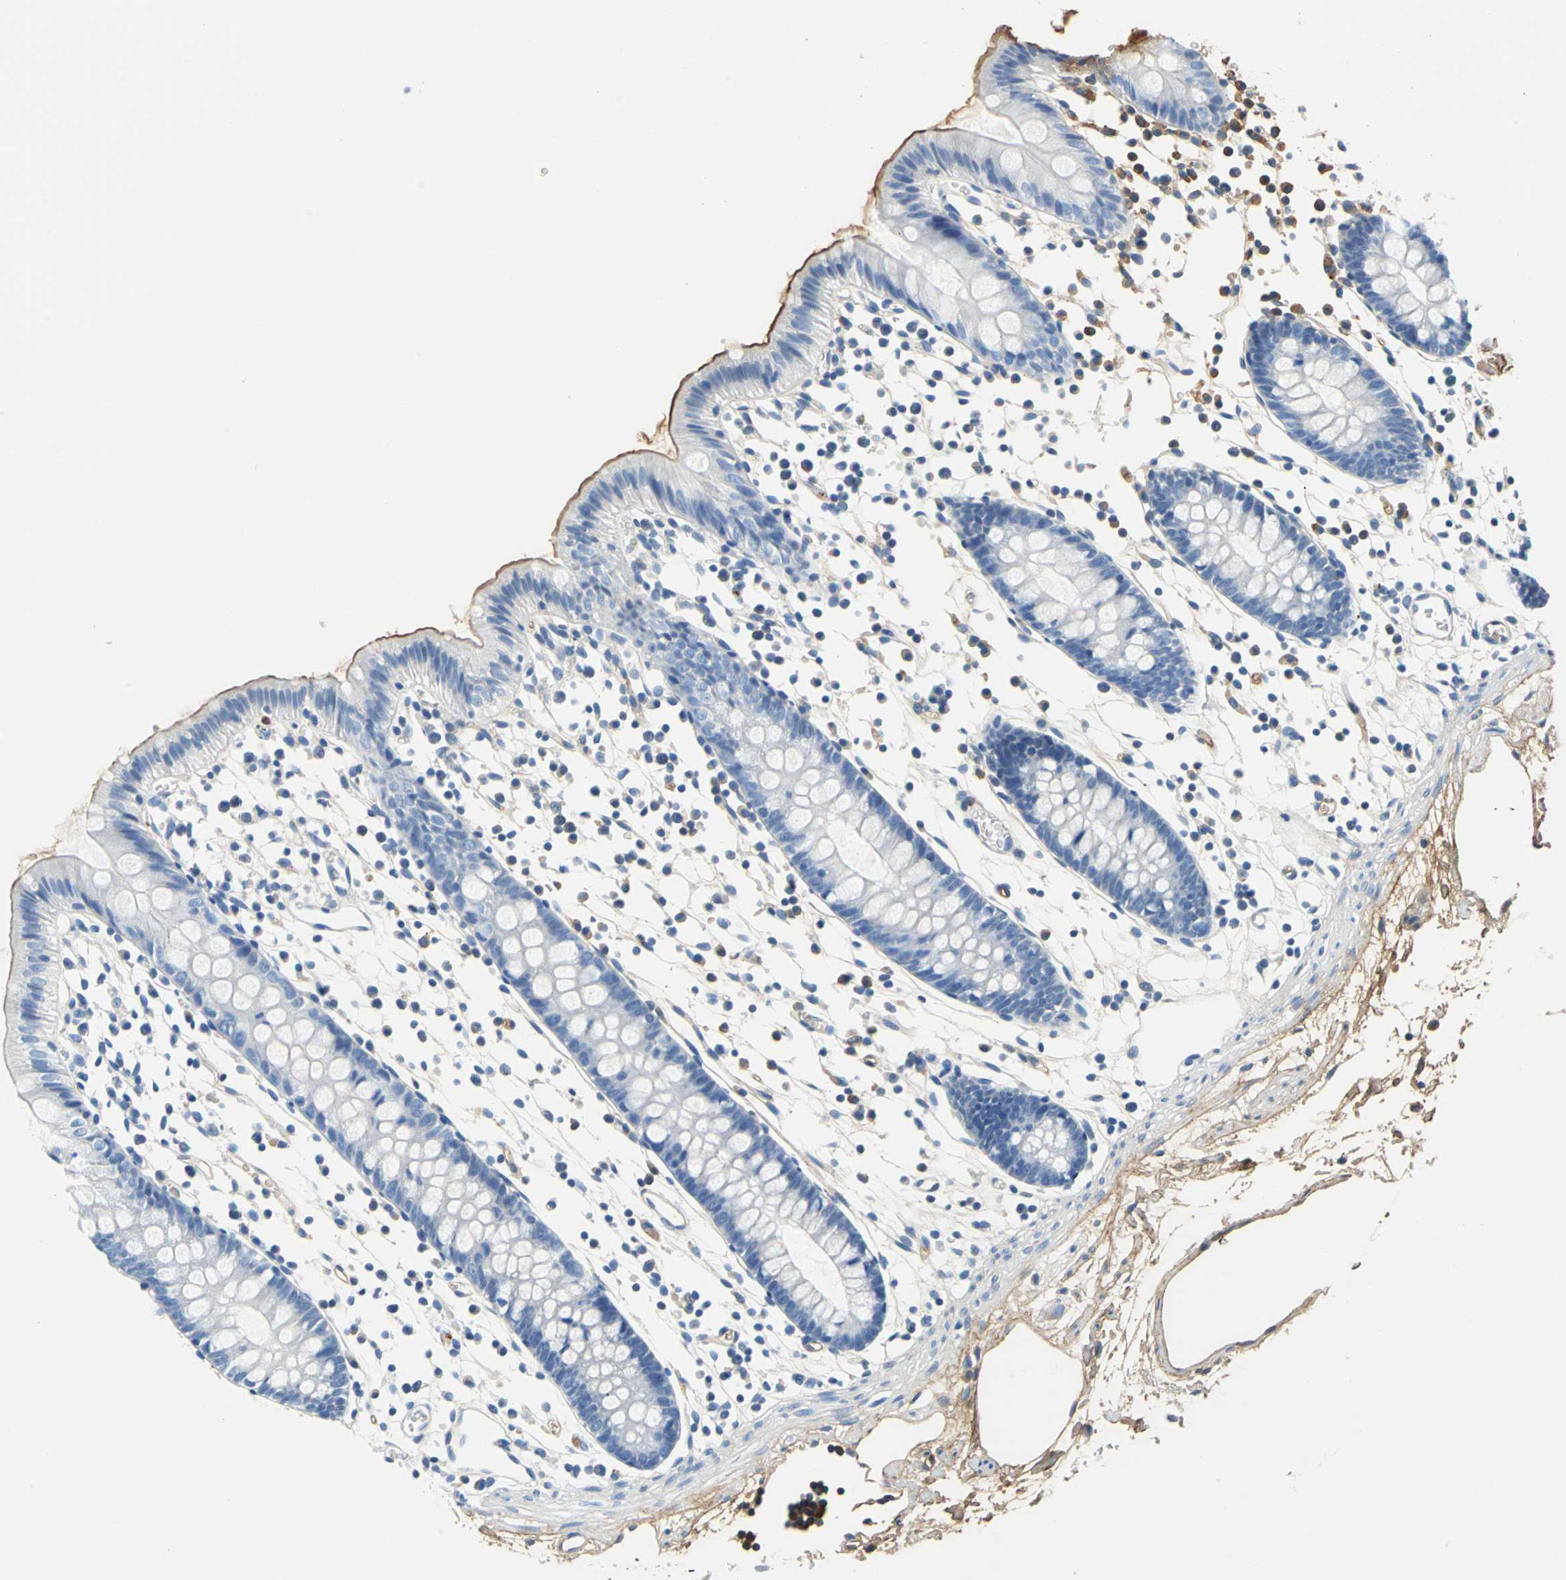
{"staining": {"intensity": "moderate", "quantity": ">75%", "location": "cytoplasmic/membranous"}, "tissue": "colon", "cell_type": "Endothelial cells", "image_type": "normal", "snomed": [{"axis": "morphology", "description": "Normal tissue, NOS"}, {"axis": "topography", "description": "Colon"}], "caption": "Immunohistochemistry (IHC) (DAB (3,3'-diaminobenzidine)) staining of benign colon shows moderate cytoplasmic/membranous protein staining in about >75% of endothelial cells. The protein of interest is stained brown, and the nuclei are stained in blue (DAB IHC with brightfield microscopy, high magnification).", "gene": "ALB", "patient": {"sex": "male", "age": 14}}